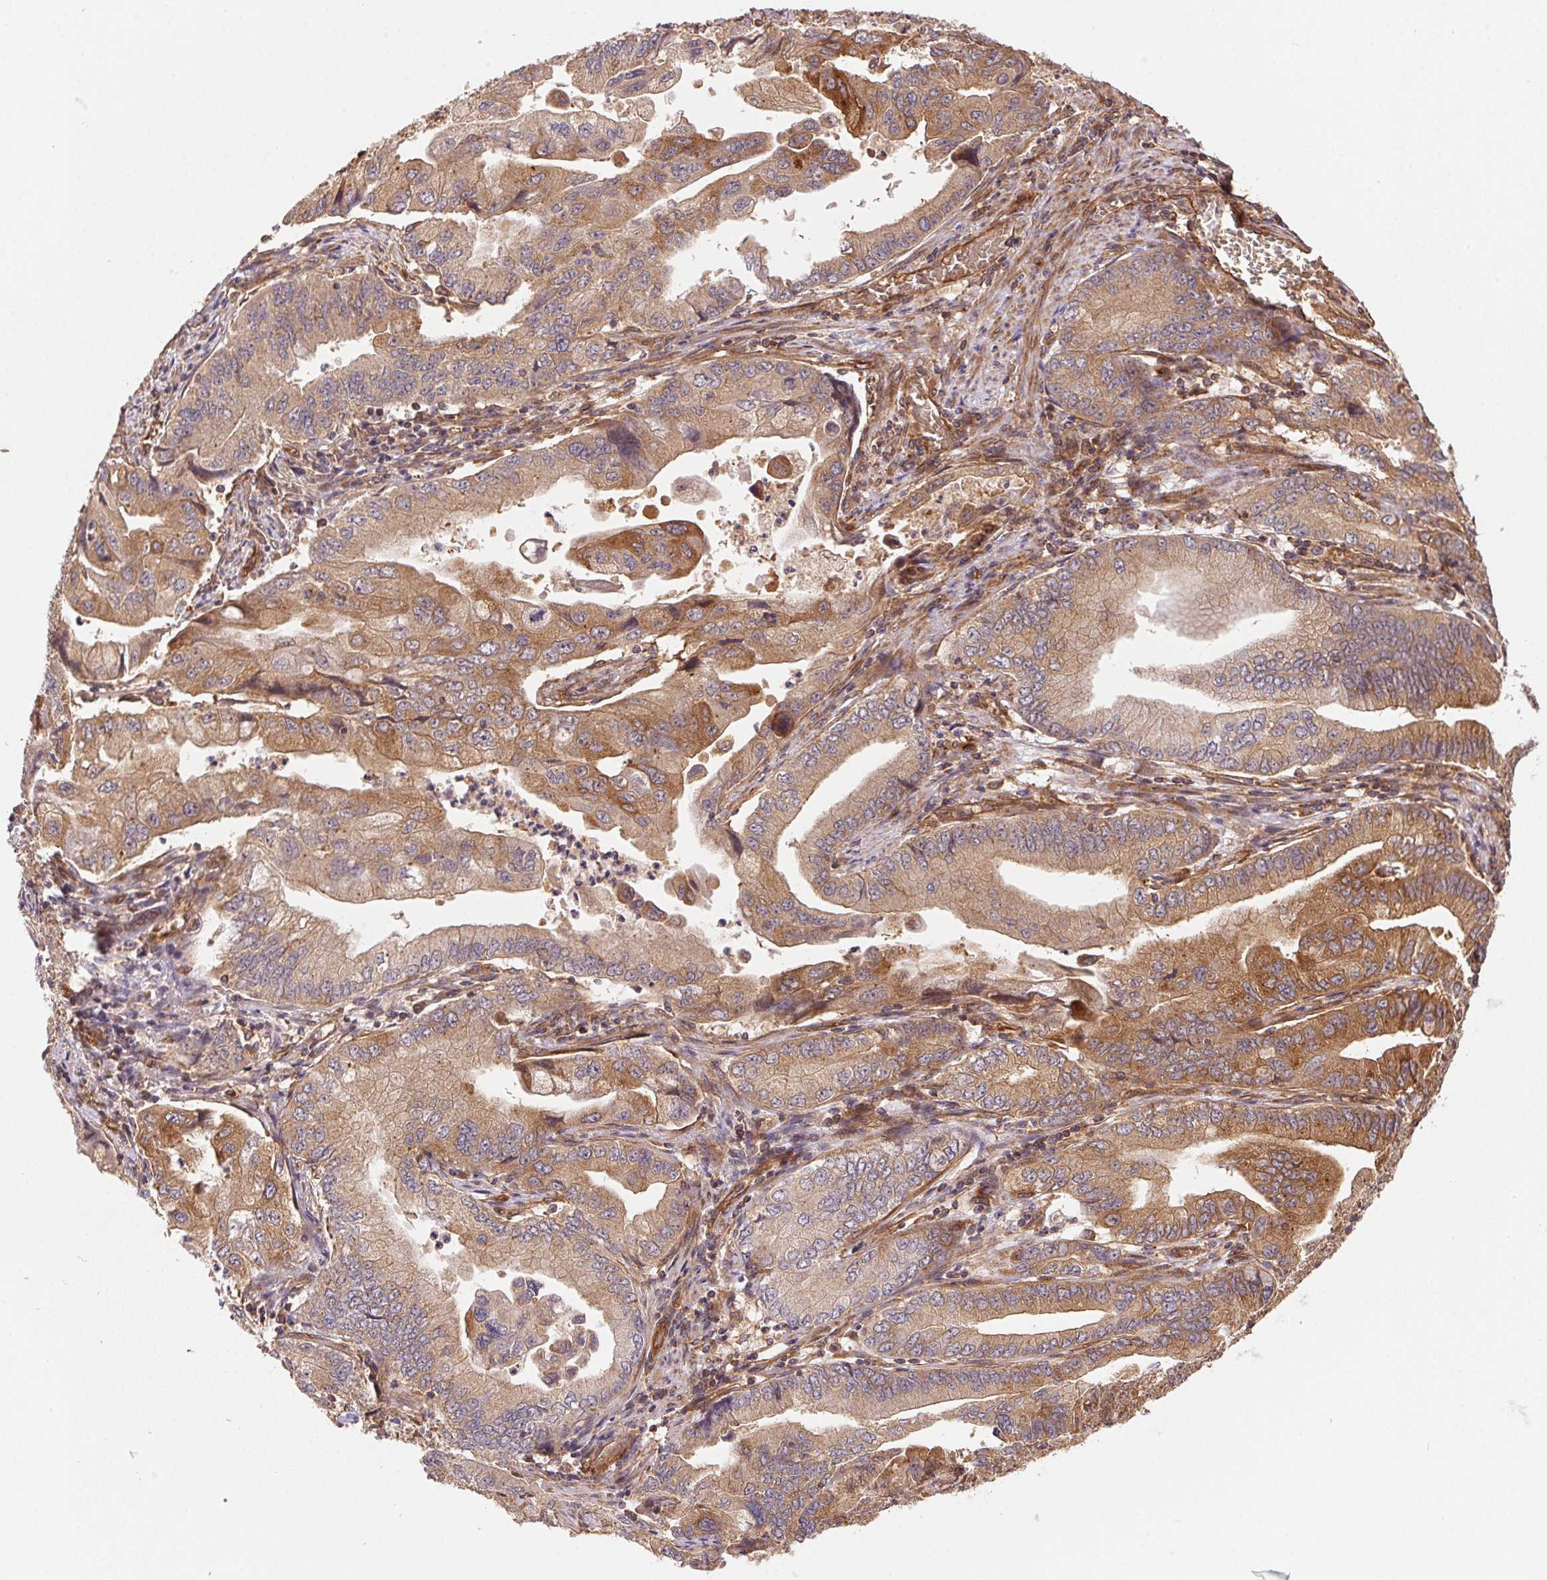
{"staining": {"intensity": "moderate", "quantity": ">75%", "location": "cytoplasmic/membranous"}, "tissue": "stomach cancer", "cell_type": "Tumor cells", "image_type": "cancer", "snomed": [{"axis": "morphology", "description": "Adenocarcinoma, NOS"}, {"axis": "topography", "description": "Pancreas"}, {"axis": "topography", "description": "Stomach, upper"}], "caption": "High-power microscopy captured an immunohistochemistry (IHC) image of stomach adenocarcinoma, revealing moderate cytoplasmic/membranous expression in approximately >75% of tumor cells.", "gene": "USE1", "patient": {"sex": "male", "age": 77}}